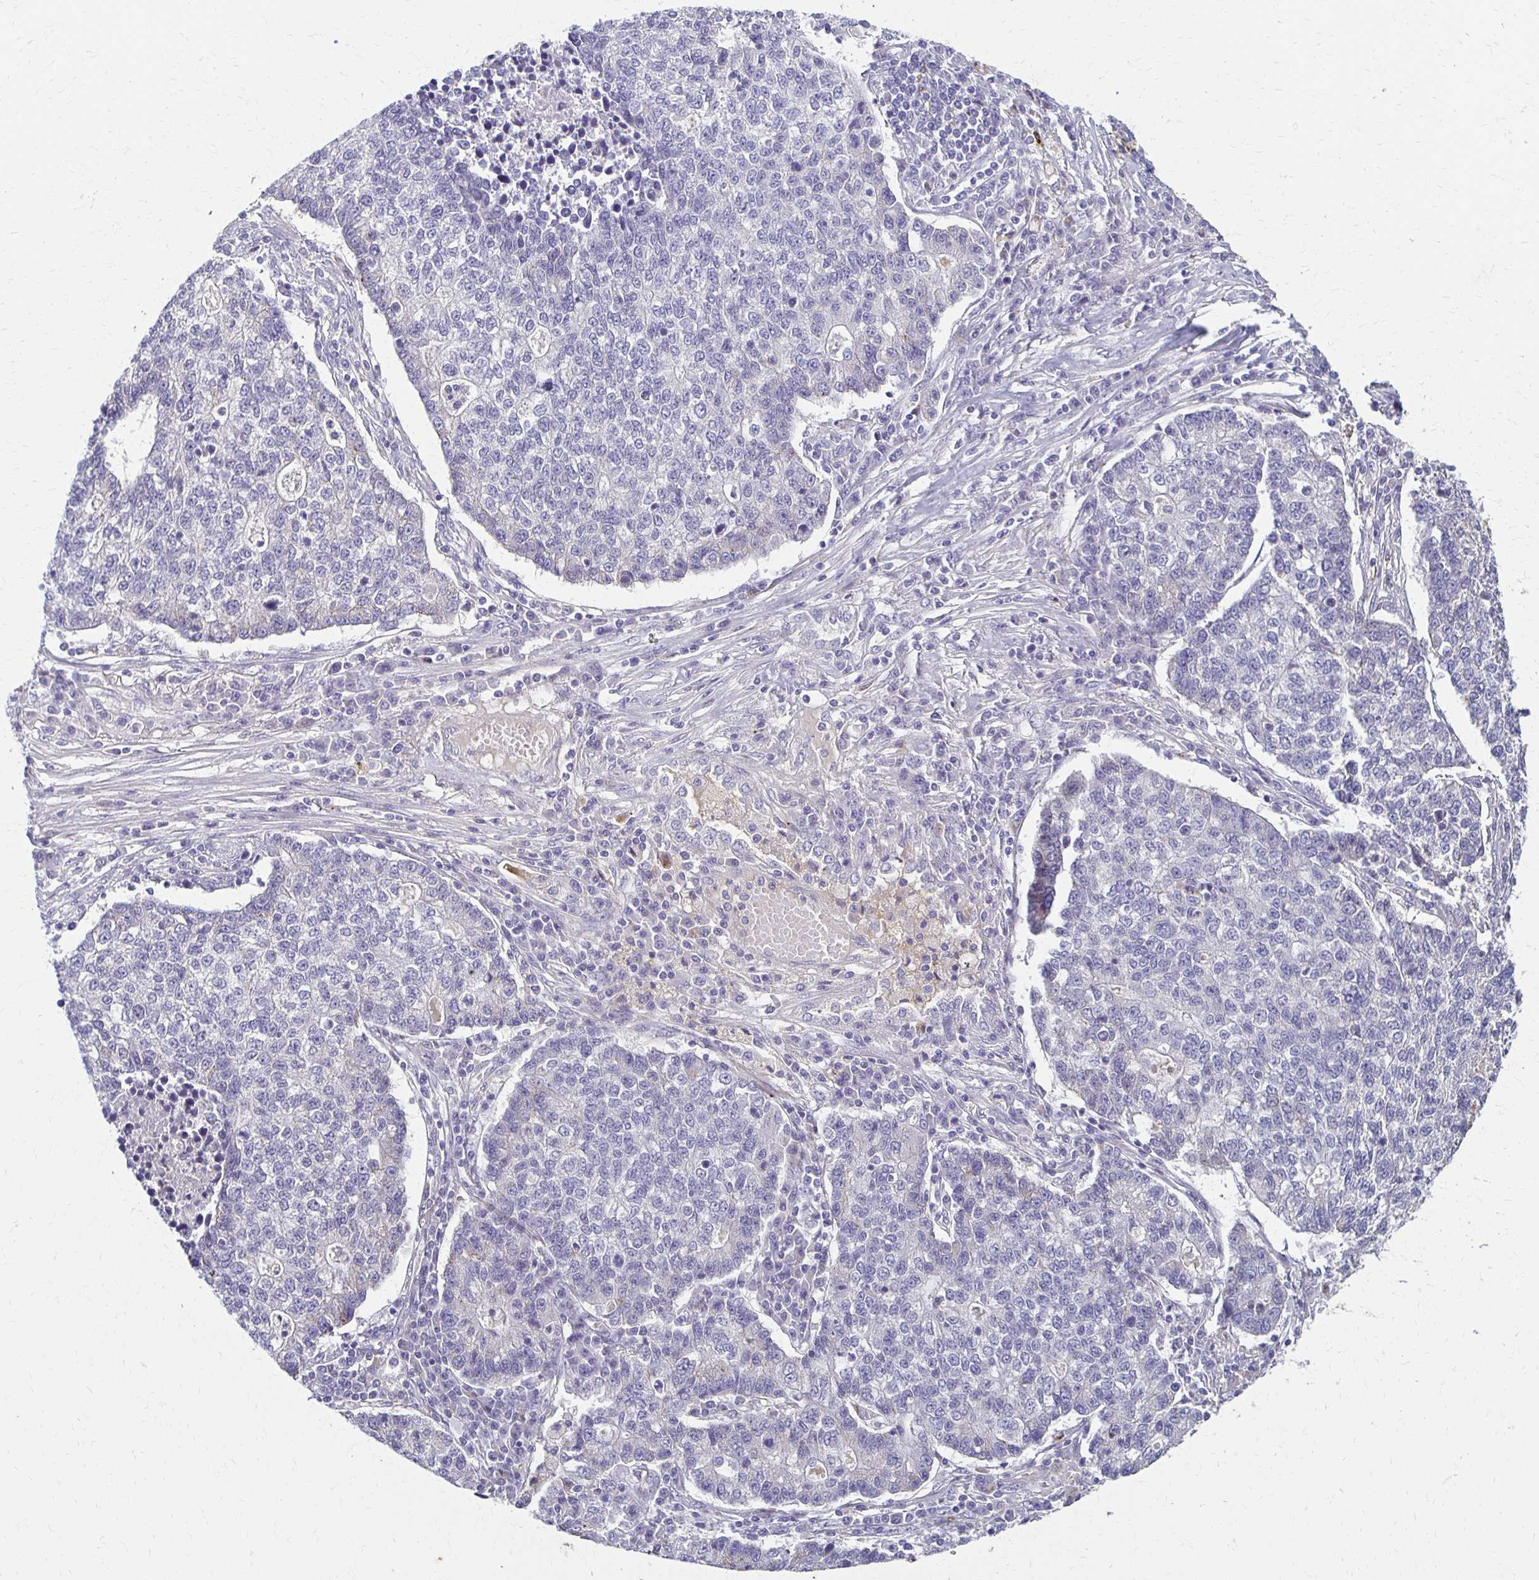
{"staining": {"intensity": "negative", "quantity": "none", "location": "none"}, "tissue": "lung cancer", "cell_type": "Tumor cells", "image_type": "cancer", "snomed": [{"axis": "morphology", "description": "Adenocarcinoma, NOS"}, {"axis": "topography", "description": "Lung"}], "caption": "Lung adenocarcinoma was stained to show a protein in brown. There is no significant expression in tumor cells.", "gene": "BBS12", "patient": {"sex": "male", "age": 57}}